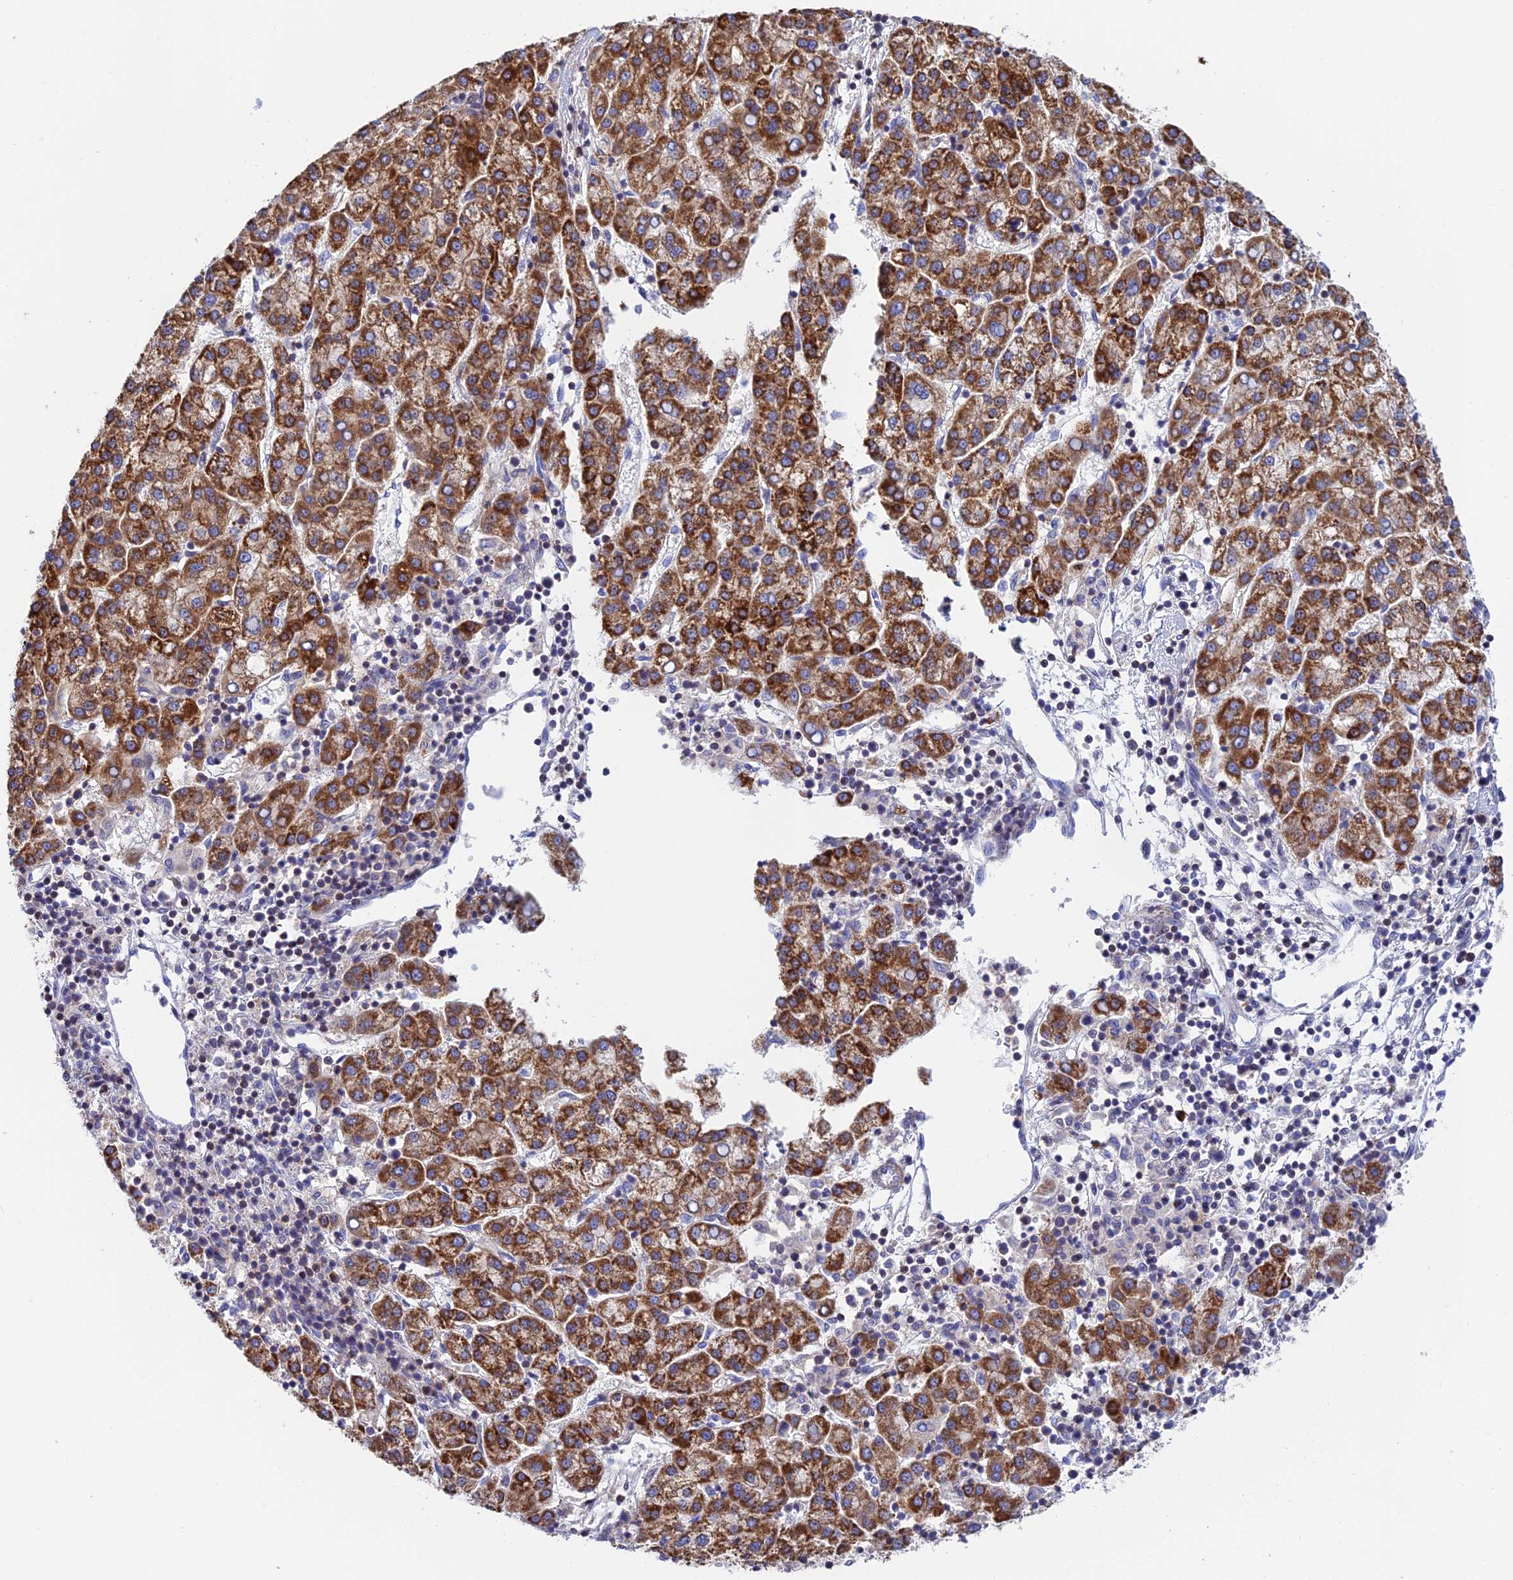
{"staining": {"intensity": "strong", "quantity": ">75%", "location": "cytoplasmic/membranous"}, "tissue": "liver cancer", "cell_type": "Tumor cells", "image_type": "cancer", "snomed": [{"axis": "morphology", "description": "Carcinoma, Hepatocellular, NOS"}, {"axis": "topography", "description": "Liver"}], "caption": "The image reveals a brown stain indicating the presence of a protein in the cytoplasmic/membranous of tumor cells in hepatocellular carcinoma (liver). The staining is performed using DAB brown chromogen to label protein expression. The nuclei are counter-stained blue using hematoxylin.", "gene": "PRIM1", "patient": {"sex": "female", "age": 58}}